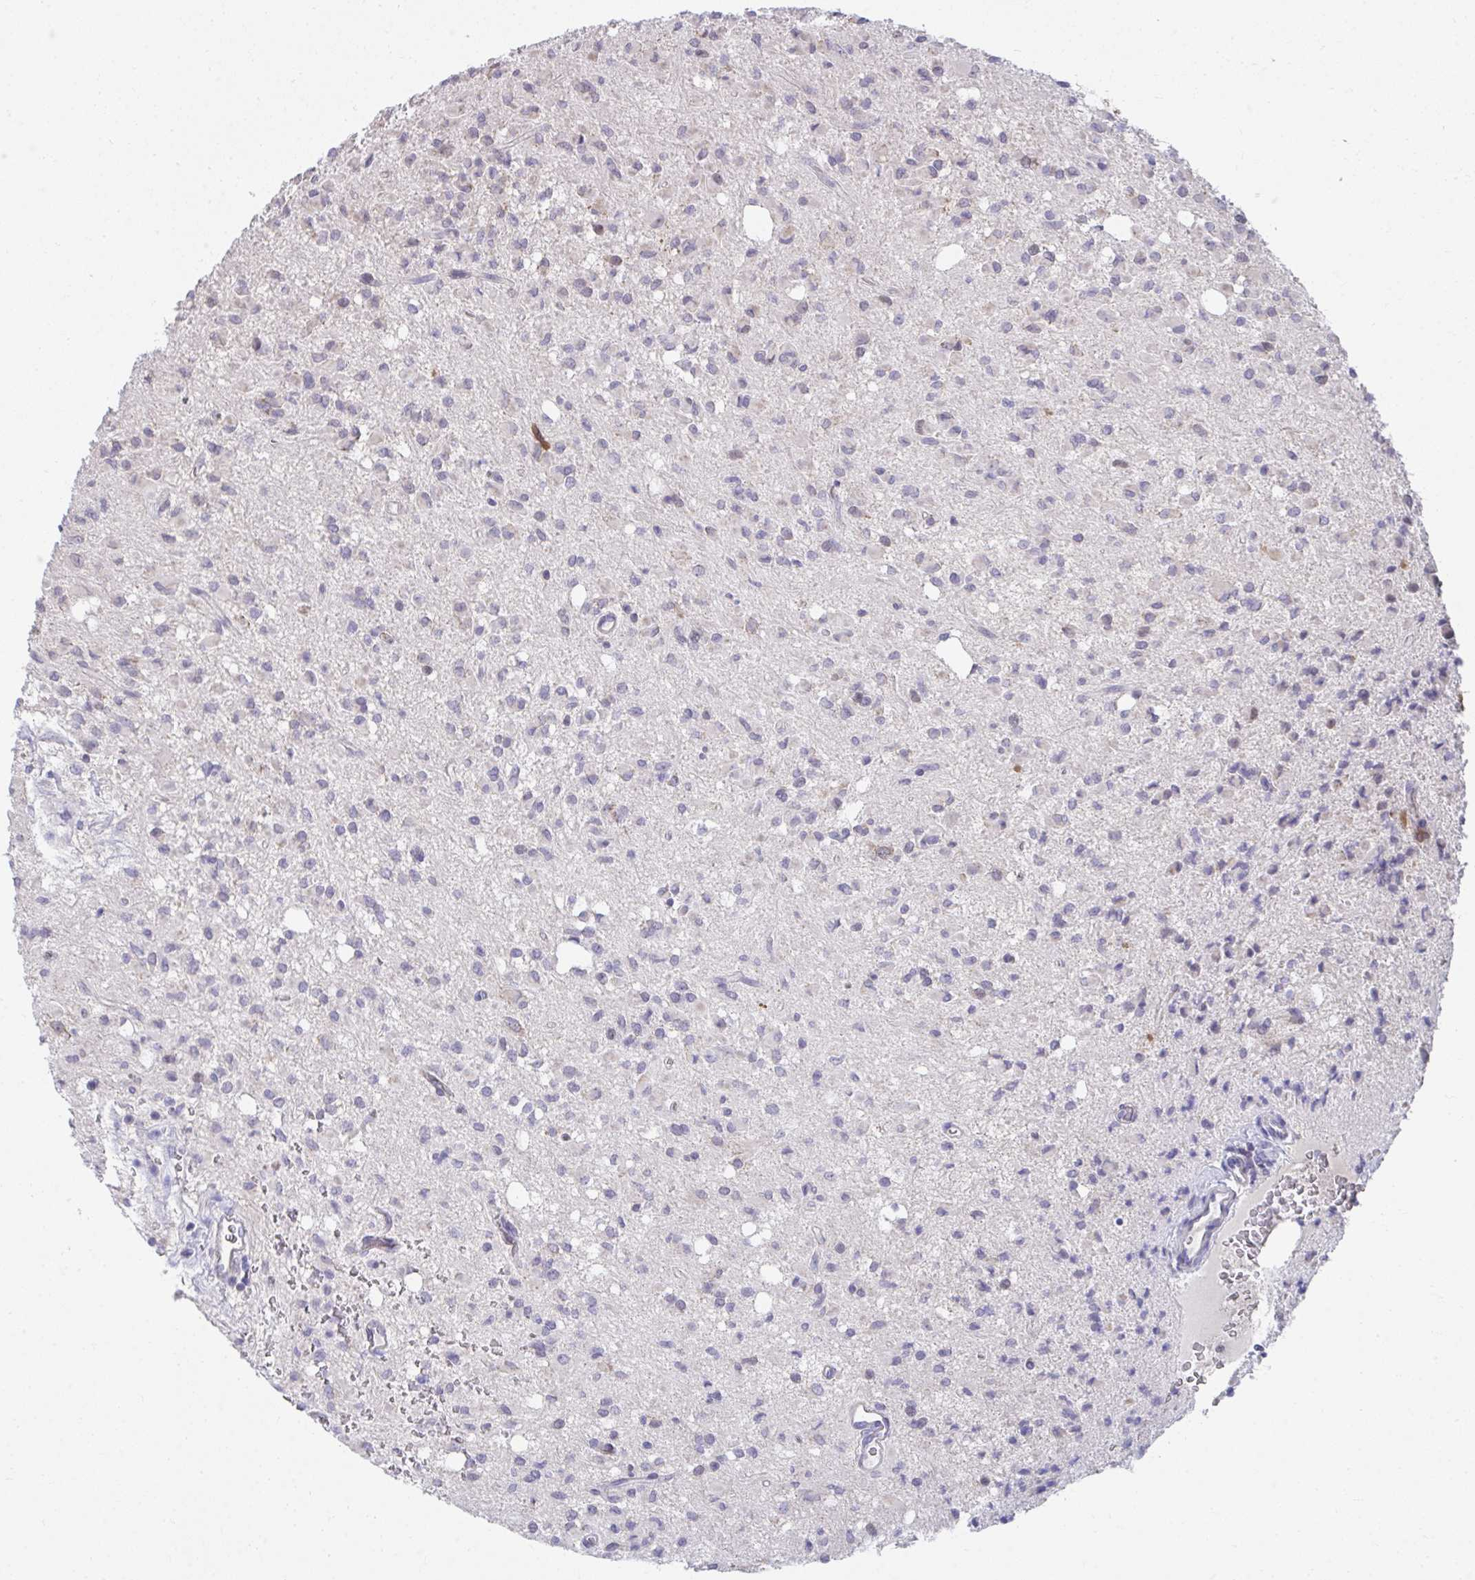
{"staining": {"intensity": "negative", "quantity": "none", "location": "none"}, "tissue": "glioma", "cell_type": "Tumor cells", "image_type": "cancer", "snomed": [{"axis": "morphology", "description": "Glioma, malignant, Low grade"}, {"axis": "topography", "description": "Brain"}], "caption": "Immunohistochemistry of malignant glioma (low-grade) reveals no expression in tumor cells.", "gene": "SLAMF7", "patient": {"sex": "female", "age": 33}}